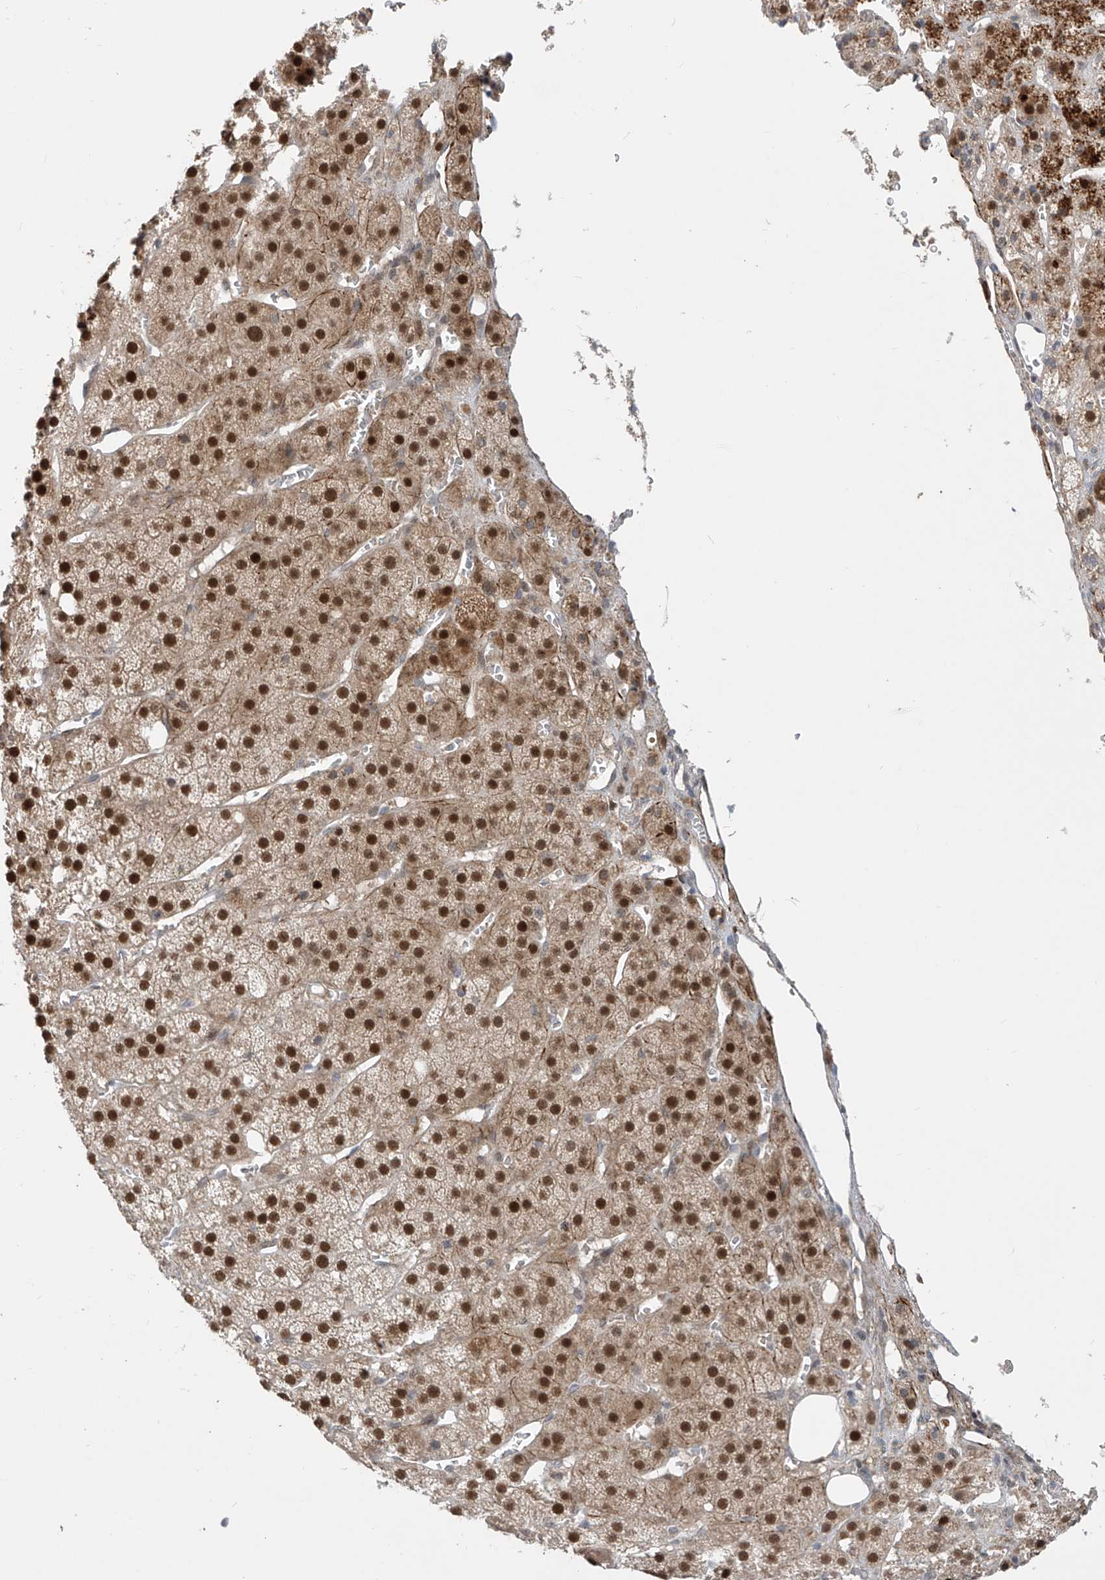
{"staining": {"intensity": "strong", "quantity": ">75%", "location": "nuclear"}, "tissue": "adrenal gland", "cell_type": "Glandular cells", "image_type": "normal", "snomed": [{"axis": "morphology", "description": "Normal tissue, NOS"}, {"axis": "topography", "description": "Adrenal gland"}], "caption": "Protein expression analysis of normal adrenal gland exhibits strong nuclear positivity in about >75% of glandular cells.", "gene": "LAGE3", "patient": {"sex": "female", "age": 57}}